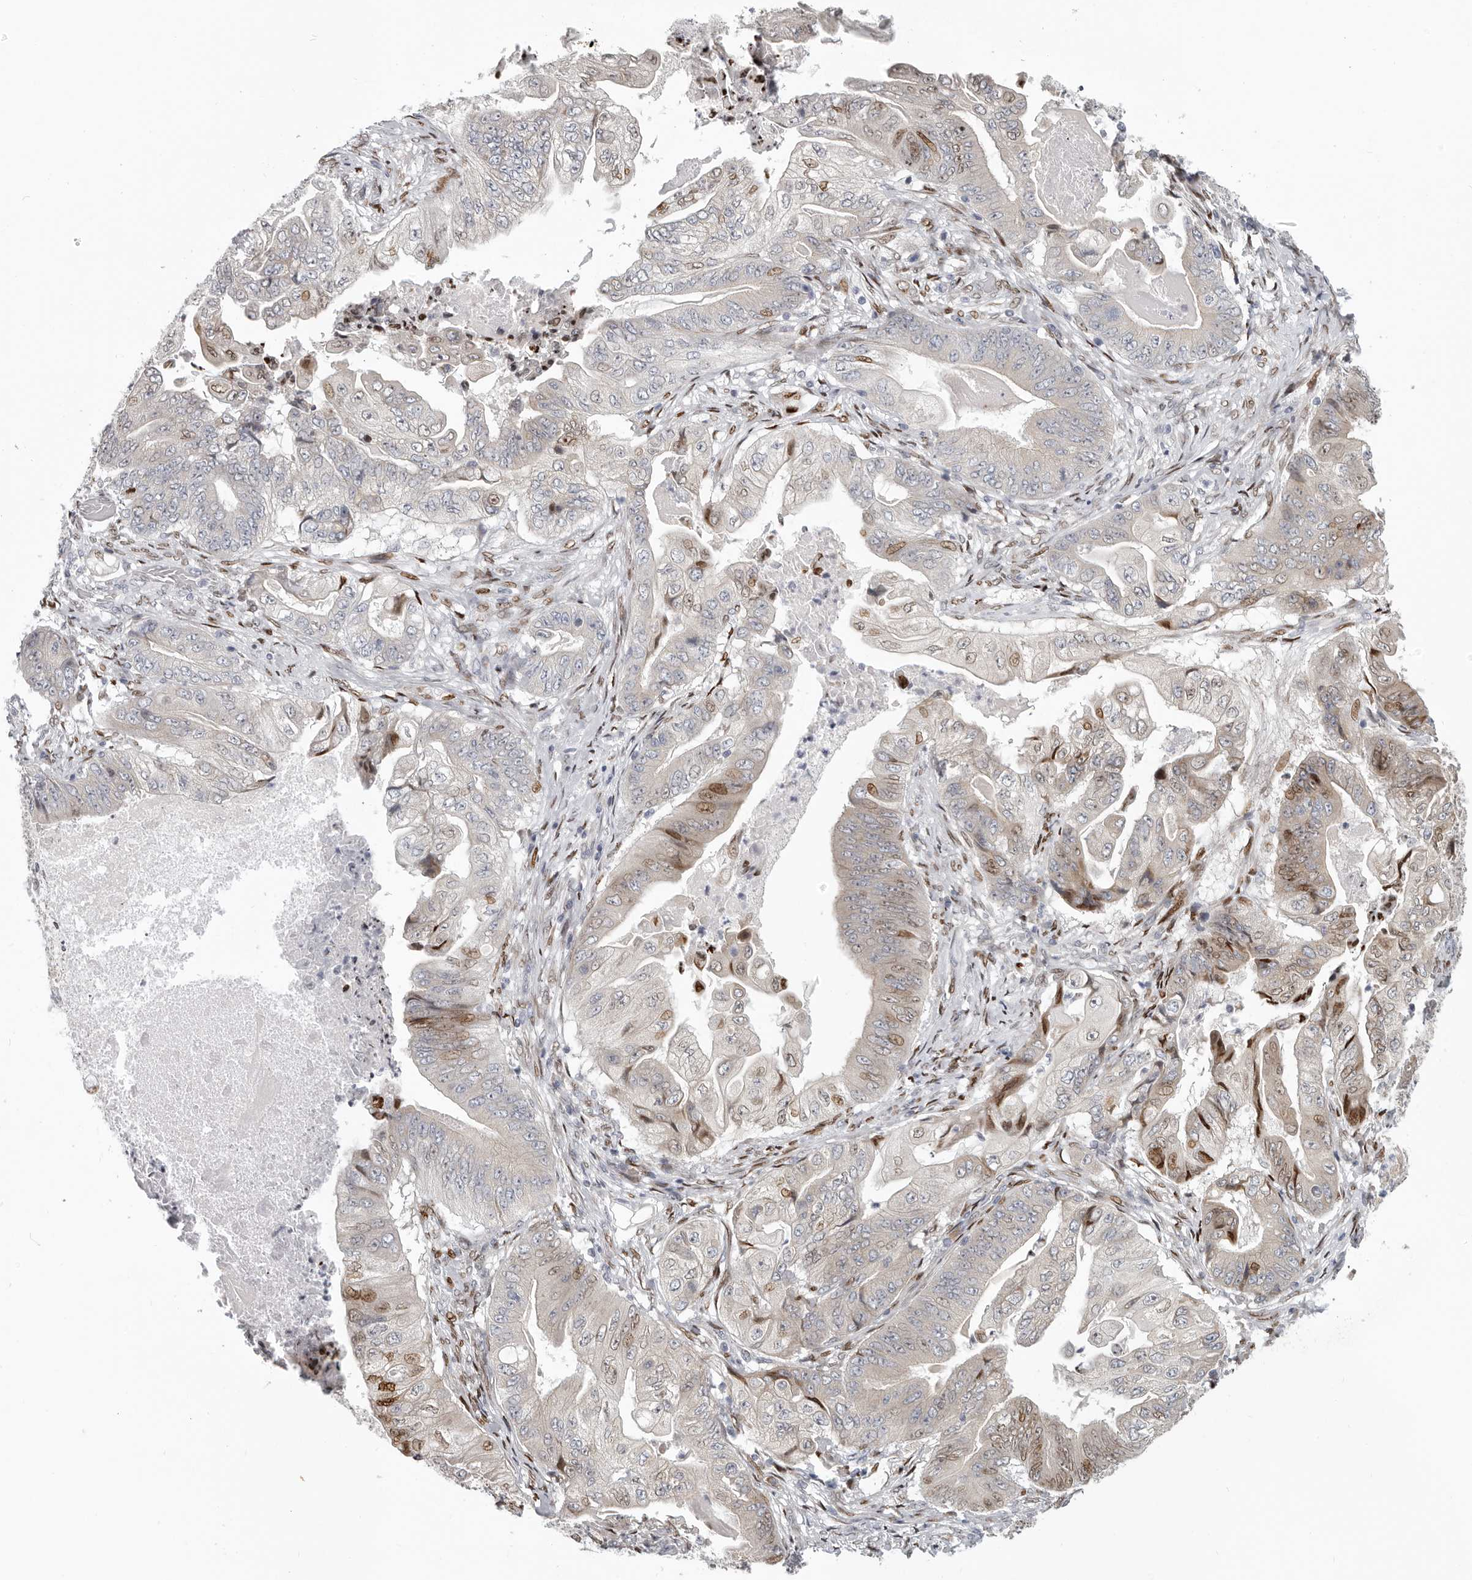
{"staining": {"intensity": "moderate", "quantity": "<25%", "location": "nuclear"}, "tissue": "stomach cancer", "cell_type": "Tumor cells", "image_type": "cancer", "snomed": [{"axis": "morphology", "description": "Adenocarcinoma, NOS"}, {"axis": "topography", "description": "Stomach"}], "caption": "Stomach cancer stained with immunohistochemistry (IHC) demonstrates moderate nuclear staining in about <25% of tumor cells. The protein is stained brown, and the nuclei are stained in blue (DAB IHC with brightfield microscopy, high magnification).", "gene": "SRP19", "patient": {"sex": "female", "age": 73}}